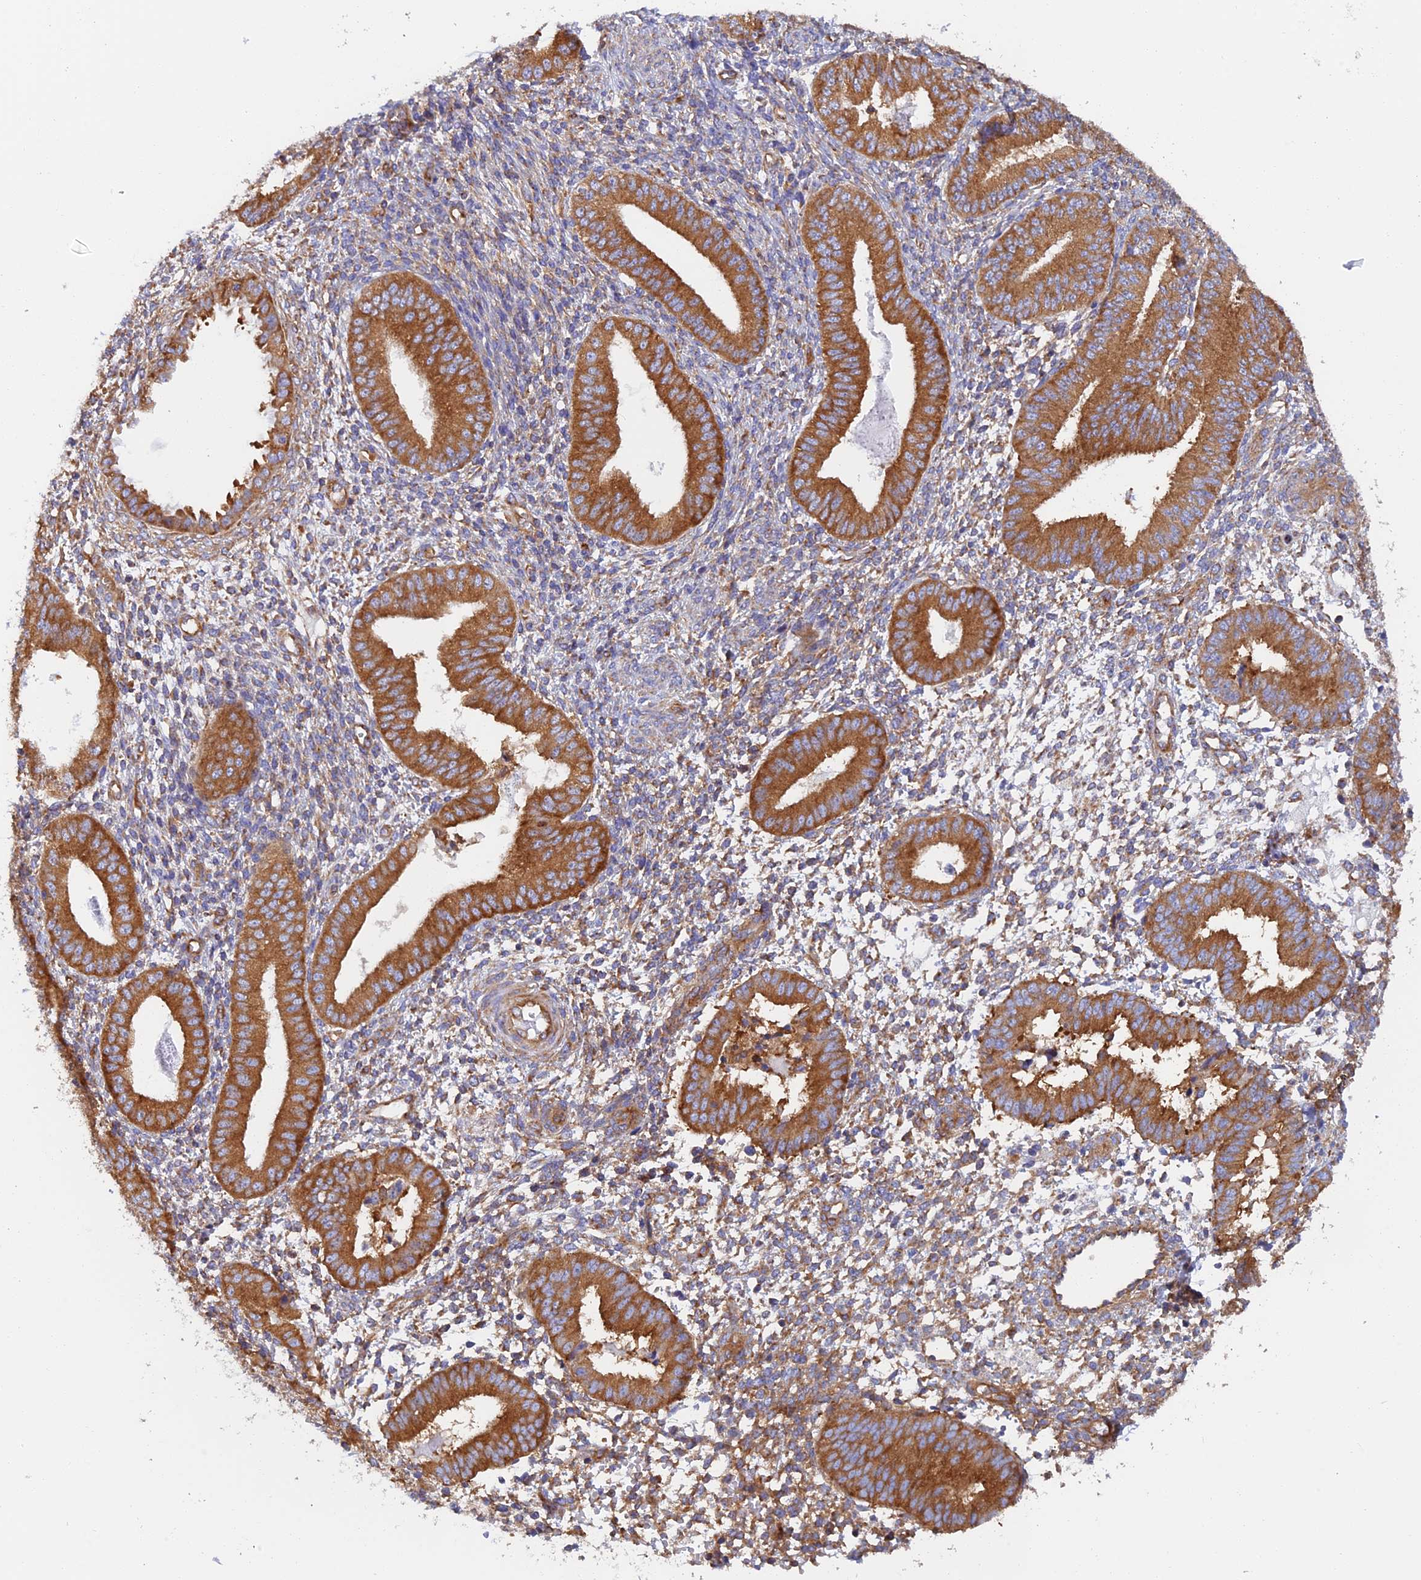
{"staining": {"intensity": "weak", "quantity": "25%-75%", "location": "cytoplasmic/membranous"}, "tissue": "endometrium", "cell_type": "Cells in endometrial stroma", "image_type": "normal", "snomed": [{"axis": "morphology", "description": "Normal tissue, NOS"}, {"axis": "topography", "description": "Endometrium"}], "caption": "An image showing weak cytoplasmic/membranous expression in approximately 25%-75% of cells in endometrial stroma in benign endometrium, as visualized by brown immunohistochemical staining.", "gene": "DCTN2", "patient": {"sex": "female", "age": 49}}